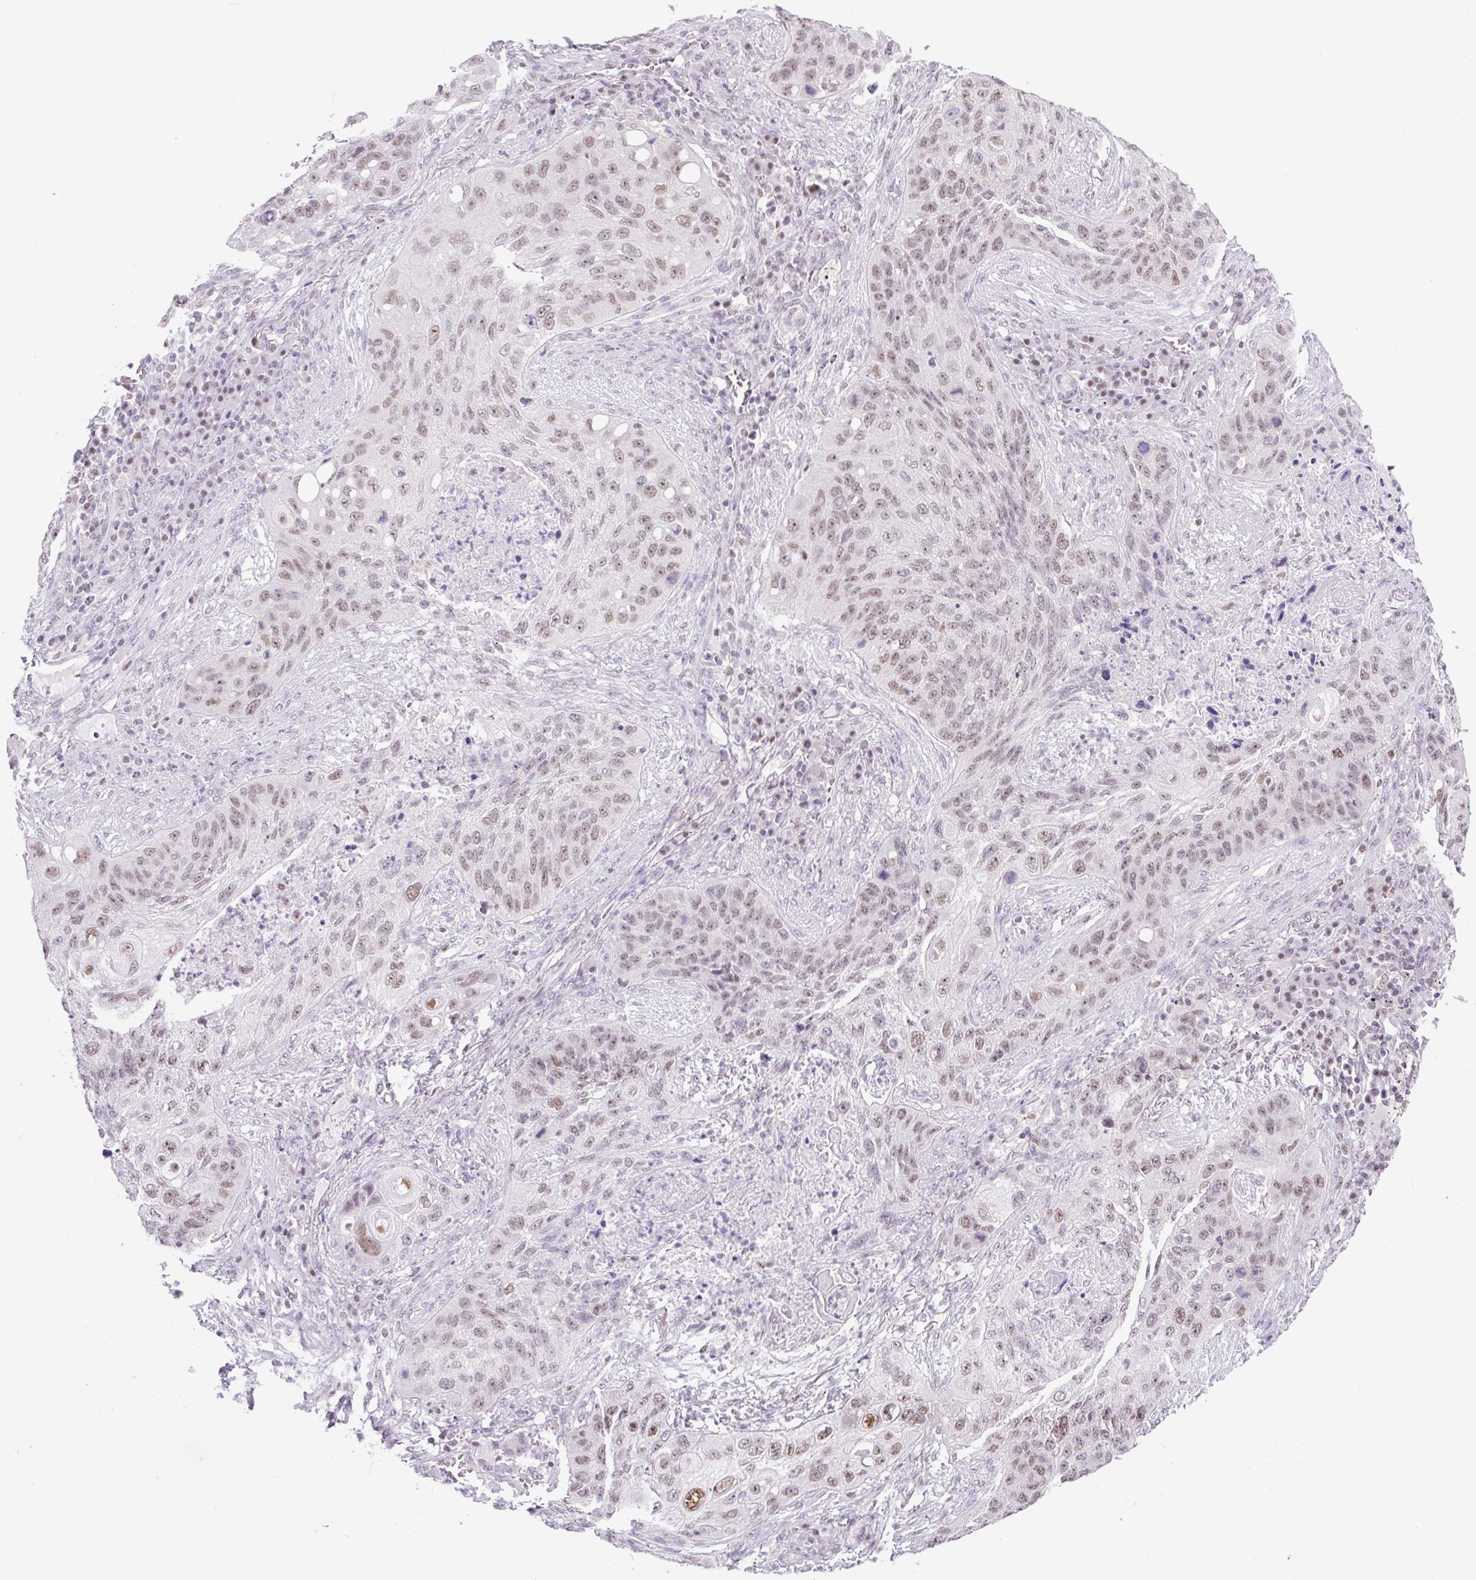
{"staining": {"intensity": "weak", "quantity": ">75%", "location": "nuclear"}, "tissue": "lung cancer", "cell_type": "Tumor cells", "image_type": "cancer", "snomed": [{"axis": "morphology", "description": "Squamous cell carcinoma, NOS"}, {"axis": "topography", "description": "Lung"}], "caption": "Immunohistochemistry (DAB (3,3'-diaminobenzidine)) staining of human lung cancer (squamous cell carcinoma) exhibits weak nuclear protein expression in about >75% of tumor cells.", "gene": "TLE3", "patient": {"sex": "female", "age": 63}}